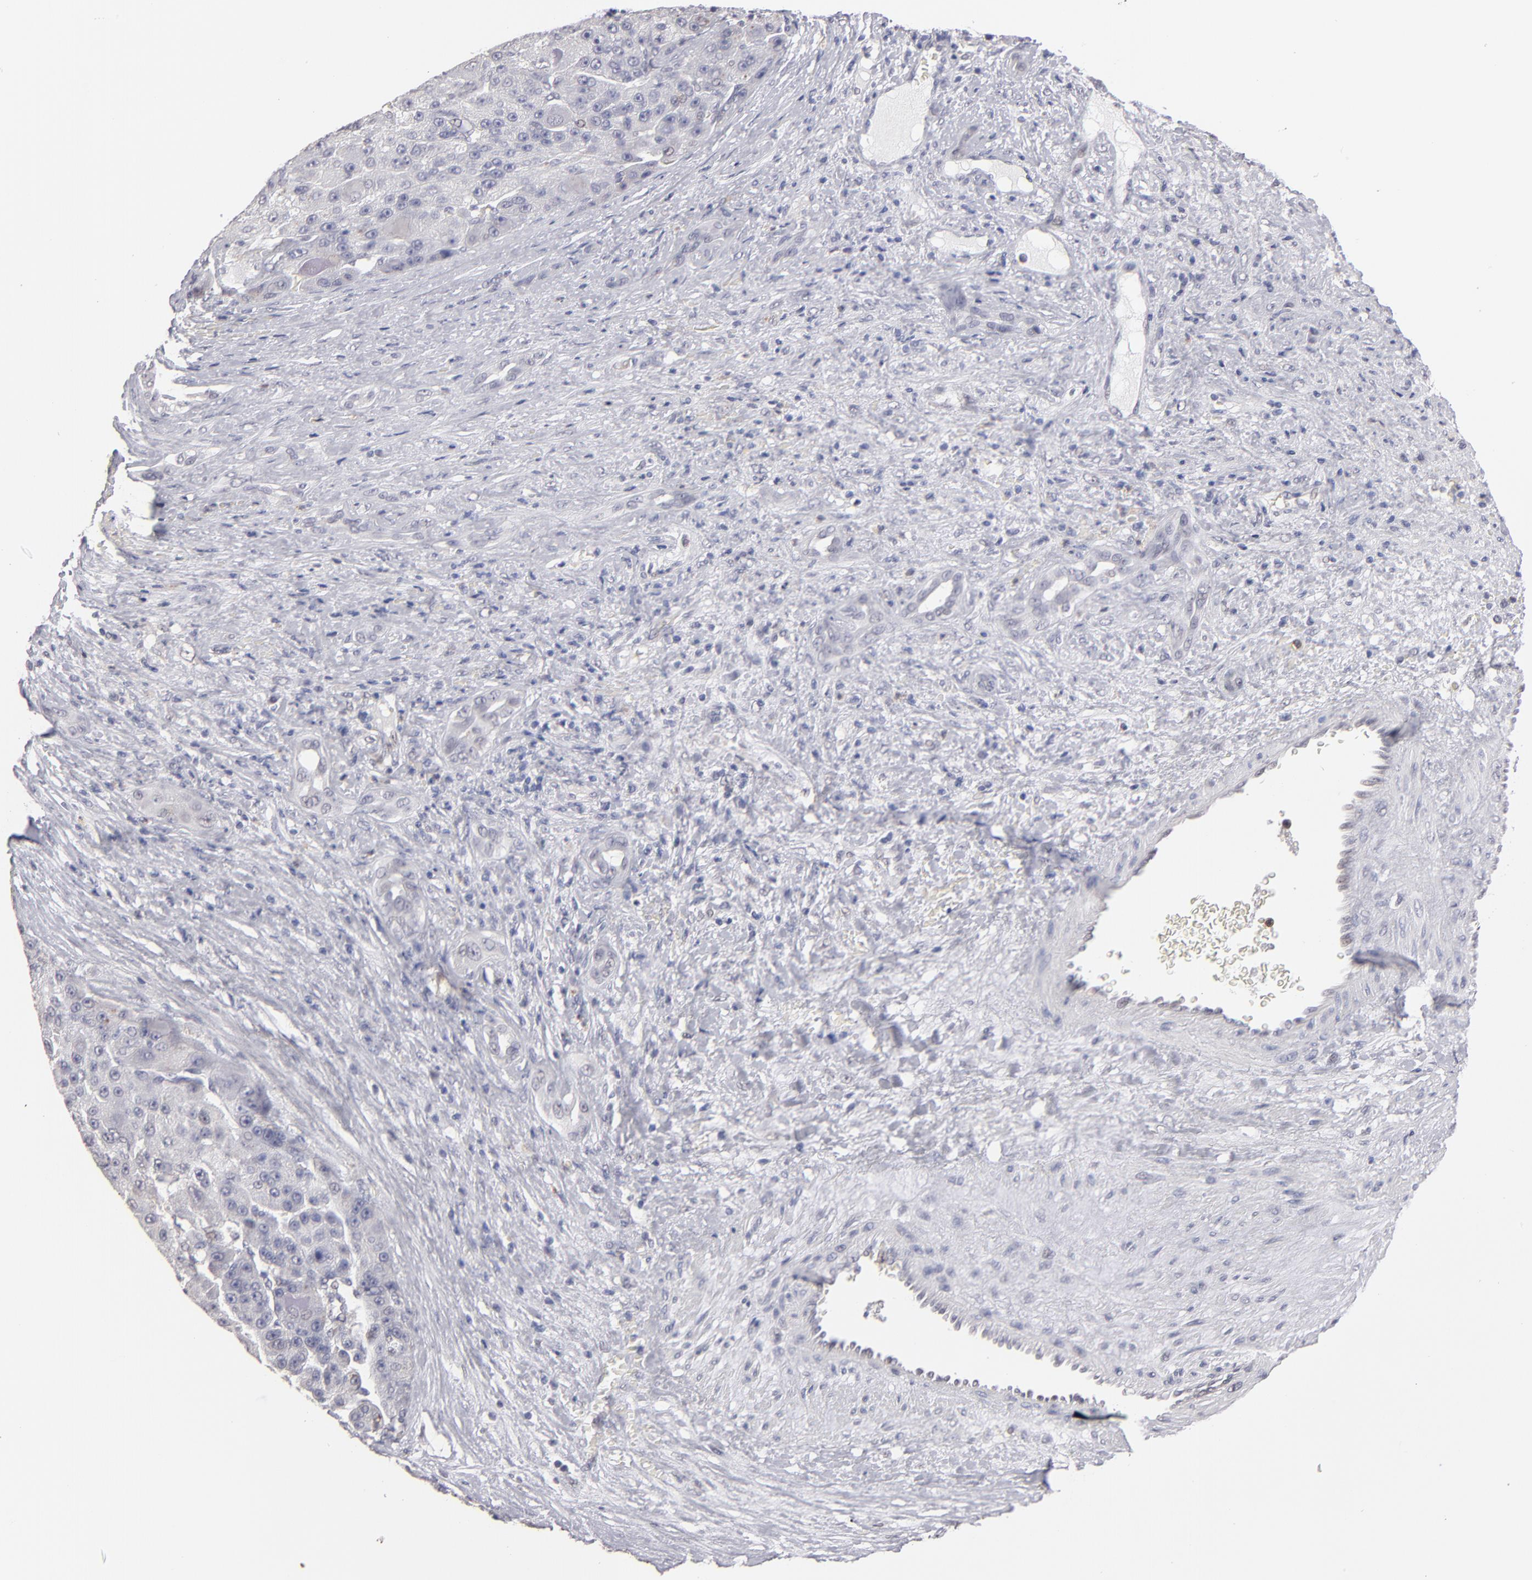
{"staining": {"intensity": "negative", "quantity": "none", "location": "none"}, "tissue": "liver cancer", "cell_type": "Tumor cells", "image_type": "cancer", "snomed": [{"axis": "morphology", "description": "Carcinoma, Hepatocellular, NOS"}, {"axis": "topography", "description": "Liver"}], "caption": "The immunohistochemistry (IHC) micrograph has no significant expression in tumor cells of hepatocellular carcinoma (liver) tissue. Brightfield microscopy of immunohistochemistry (IHC) stained with DAB (brown) and hematoxylin (blue), captured at high magnification.", "gene": "MGAM", "patient": {"sex": "male", "age": 76}}